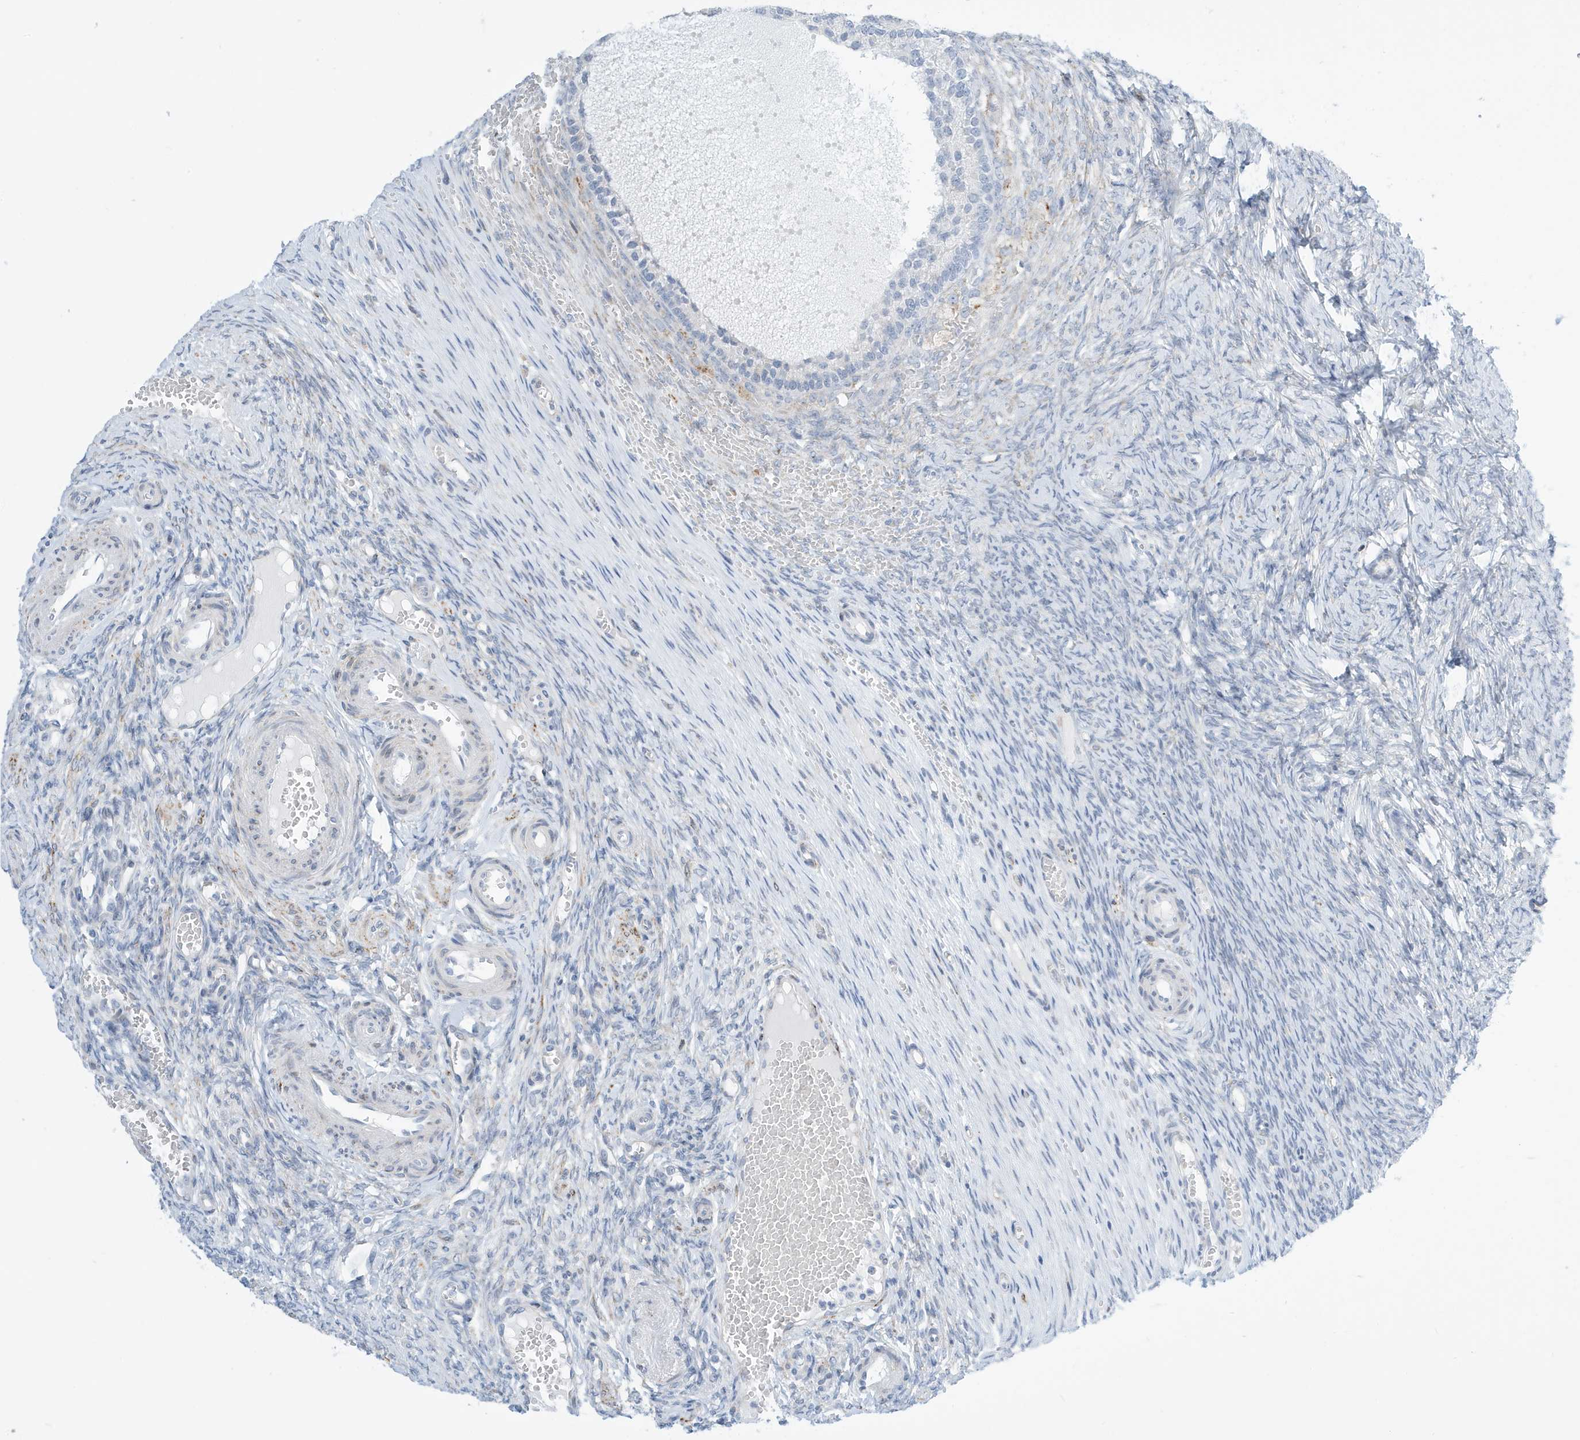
{"staining": {"intensity": "negative", "quantity": "none", "location": "none"}, "tissue": "ovary", "cell_type": "Follicle cells", "image_type": "normal", "snomed": [{"axis": "morphology", "description": "Adenocarcinoma, NOS"}, {"axis": "topography", "description": "Endometrium"}], "caption": "The immunohistochemistry (IHC) histopathology image has no significant staining in follicle cells of ovary. (DAB (3,3'-diaminobenzidine) immunohistochemistry, high magnification).", "gene": "SEMA3F", "patient": {"sex": "female", "age": 32}}